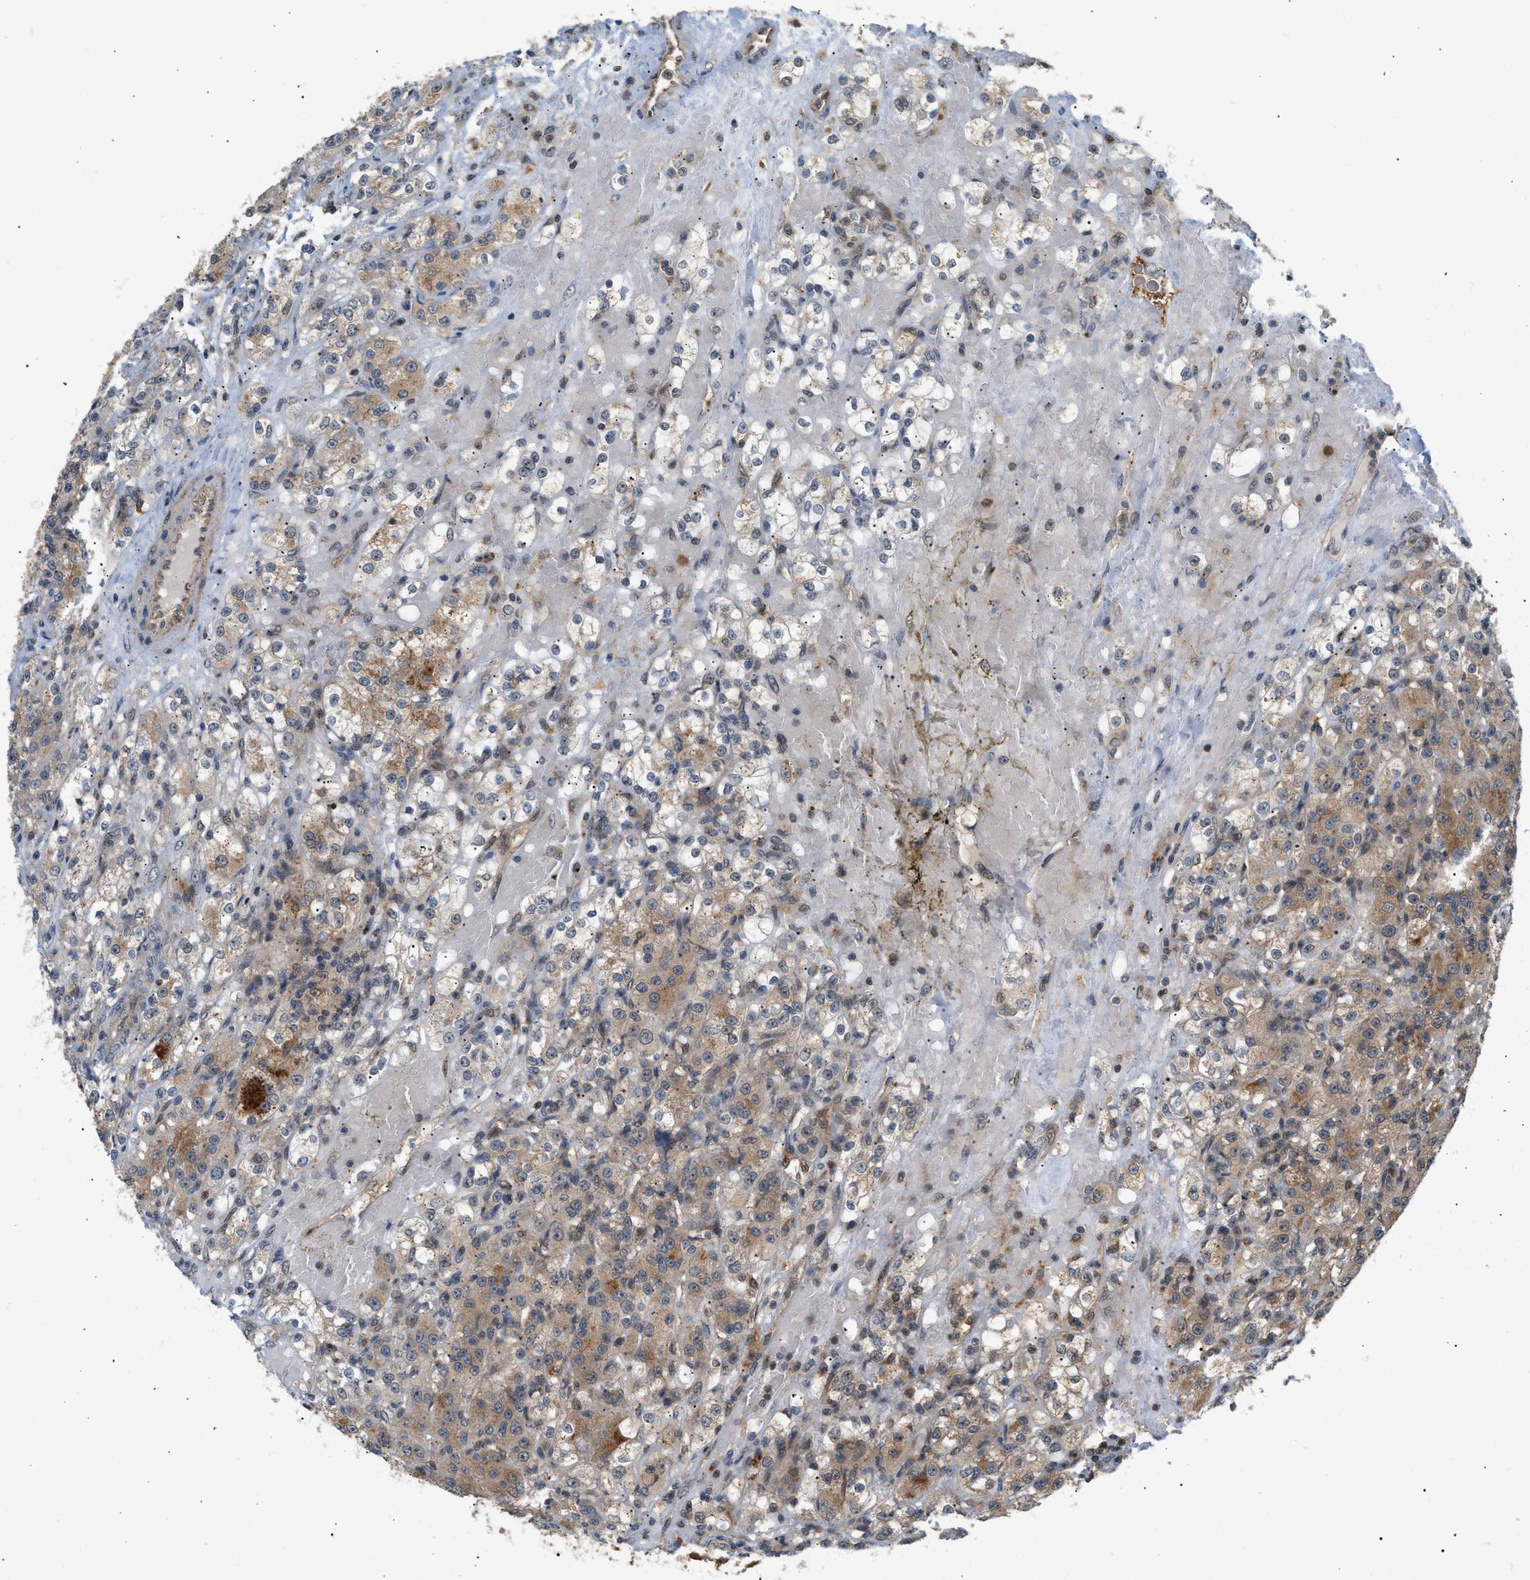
{"staining": {"intensity": "moderate", "quantity": ">75%", "location": "cytoplasmic/membranous"}, "tissue": "renal cancer", "cell_type": "Tumor cells", "image_type": "cancer", "snomed": [{"axis": "morphology", "description": "Normal tissue, NOS"}, {"axis": "morphology", "description": "Adenocarcinoma, NOS"}, {"axis": "topography", "description": "Kidney"}], "caption": "Protein expression analysis of human renal cancer reveals moderate cytoplasmic/membranous positivity in approximately >75% of tumor cells.", "gene": "MAP2K5", "patient": {"sex": "male", "age": 61}}